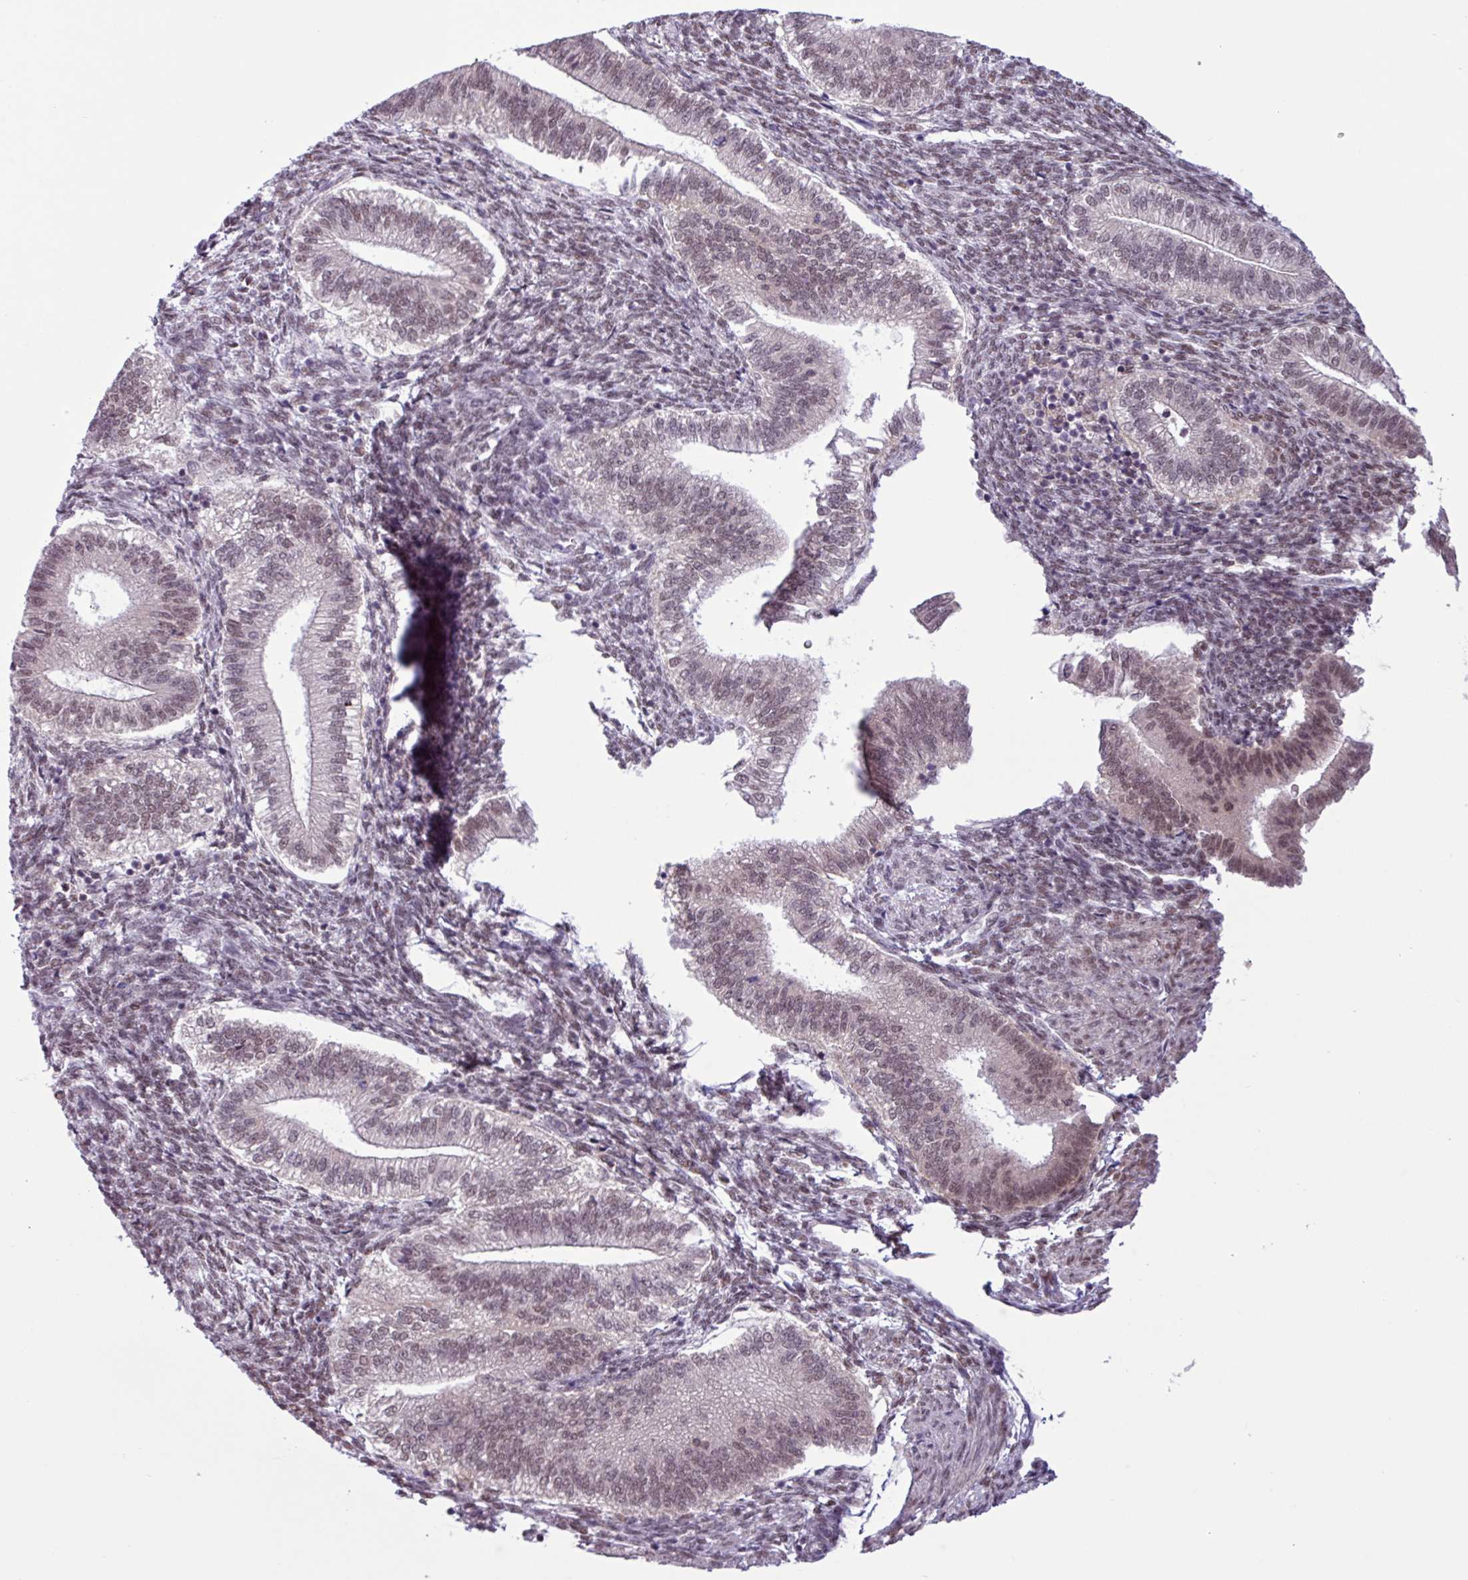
{"staining": {"intensity": "moderate", "quantity": "25%-75%", "location": "nuclear"}, "tissue": "endometrium", "cell_type": "Cells in endometrial stroma", "image_type": "normal", "snomed": [{"axis": "morphology", "description": "Normal tissue, NOS"}, {"axis": "topography", "description": "Endometrium"}], "caption": "A brown stain highlights moderate nuclear expression of a protein in cells in endometrial stroma of normal endometrium. The protein of interest is shown in brown color, while the nuclei are stained blue.", "gene": "NOTCH2", "patient": {"sex": "female", "age": 25}}